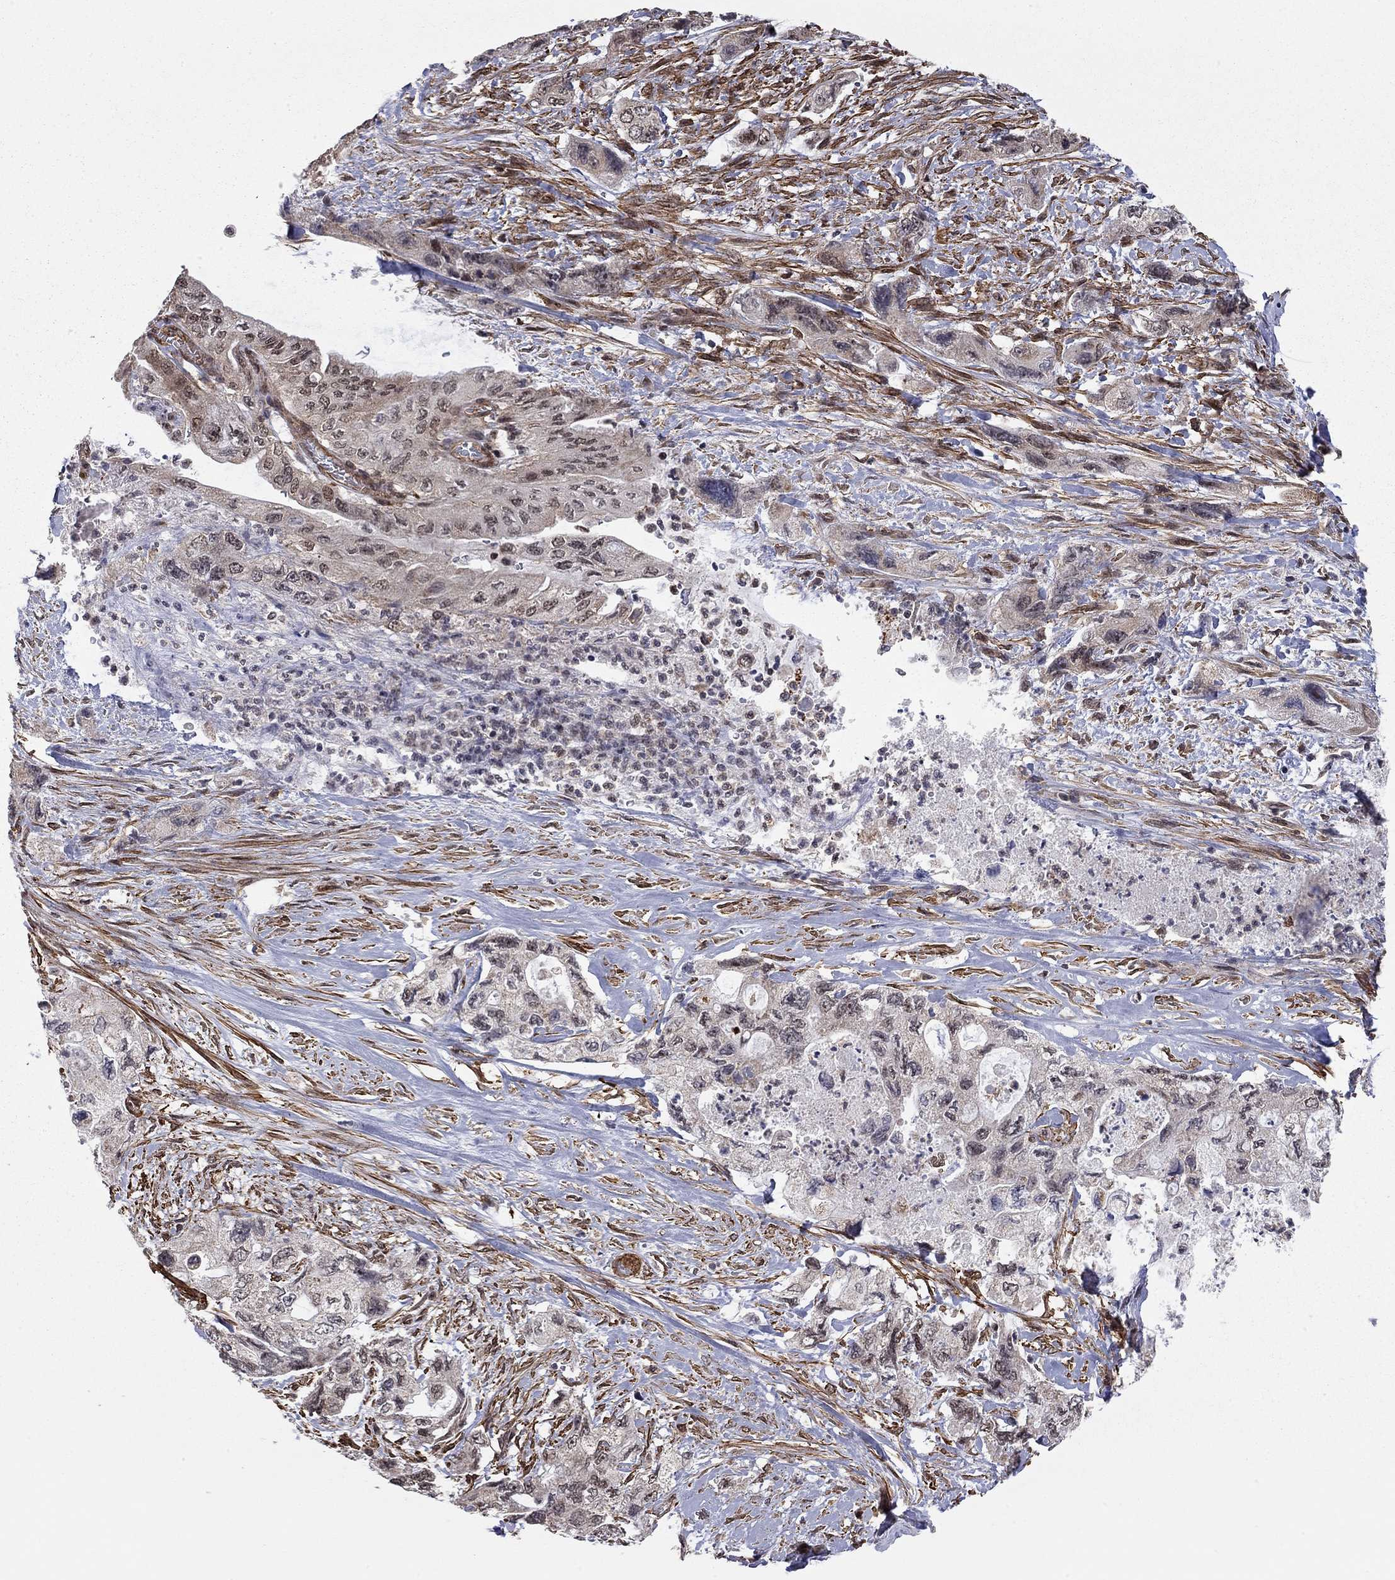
{"staining": {"intensity": "weak", "quantity": "<25%", "location": "cytoplasmic/membranous,nuclear"}, "tissue": "pancreatic cancer", "cell_type": "Tumor cells", "image_type": "cancer", "snomed": [{"axis": "morphology", "description": "Adenocarcinoma, NOS"}, {"axis": "topography", "description": "Pancreas"}], "caption": "Pancreatic cancer (adenocarcinoma) was stained to show a protein in brown. There is no significant staining in tumor cells.", "gene": "TDP1", "patient": {"sex": "female", "age": 73}}